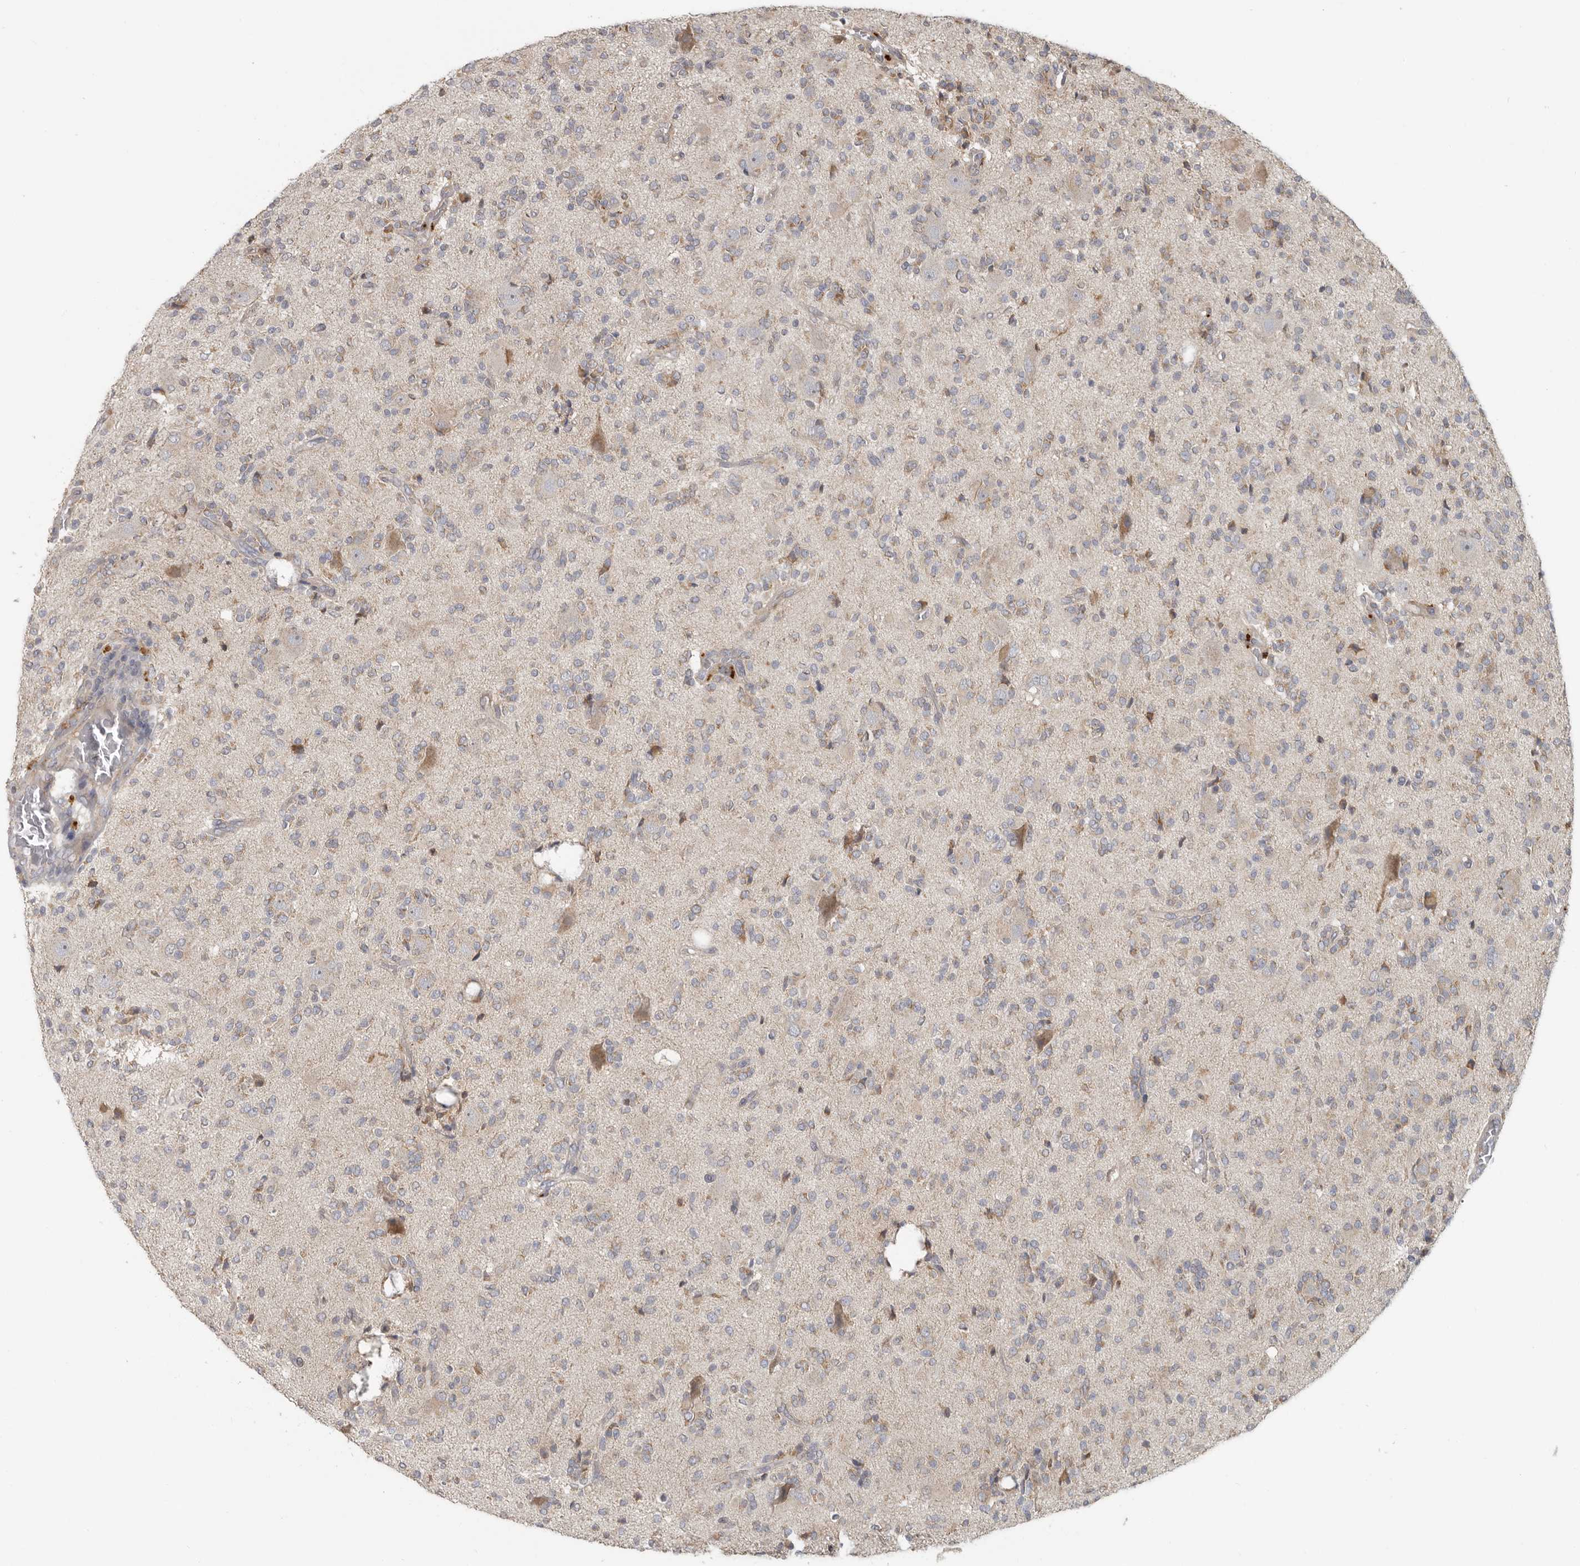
{"staining": {"intensity": "weak", "quantity": "25%-75%", "location": "cytoplasmic/membranous"}, "tissue": "glioma", "cell_type": "Tumor cells", "image_type": "cancer", "snomed": [{"axis": "morphology", "description": "Glioma, malignant, High grade"}, {"axis": "topography", "description": "Brain"}], "caption": "Protein expression analysis of malignant glioma (high-grade) demonstrates weak cytoplasmic/membranous expression in about 25%-75% of tumor cells. (DAB (3,3'-diaminobenzidine) IHC with brightfield microscopy, high magnification).", "gene": "UNK", "patient": {"sex": "male", "age": 34}}